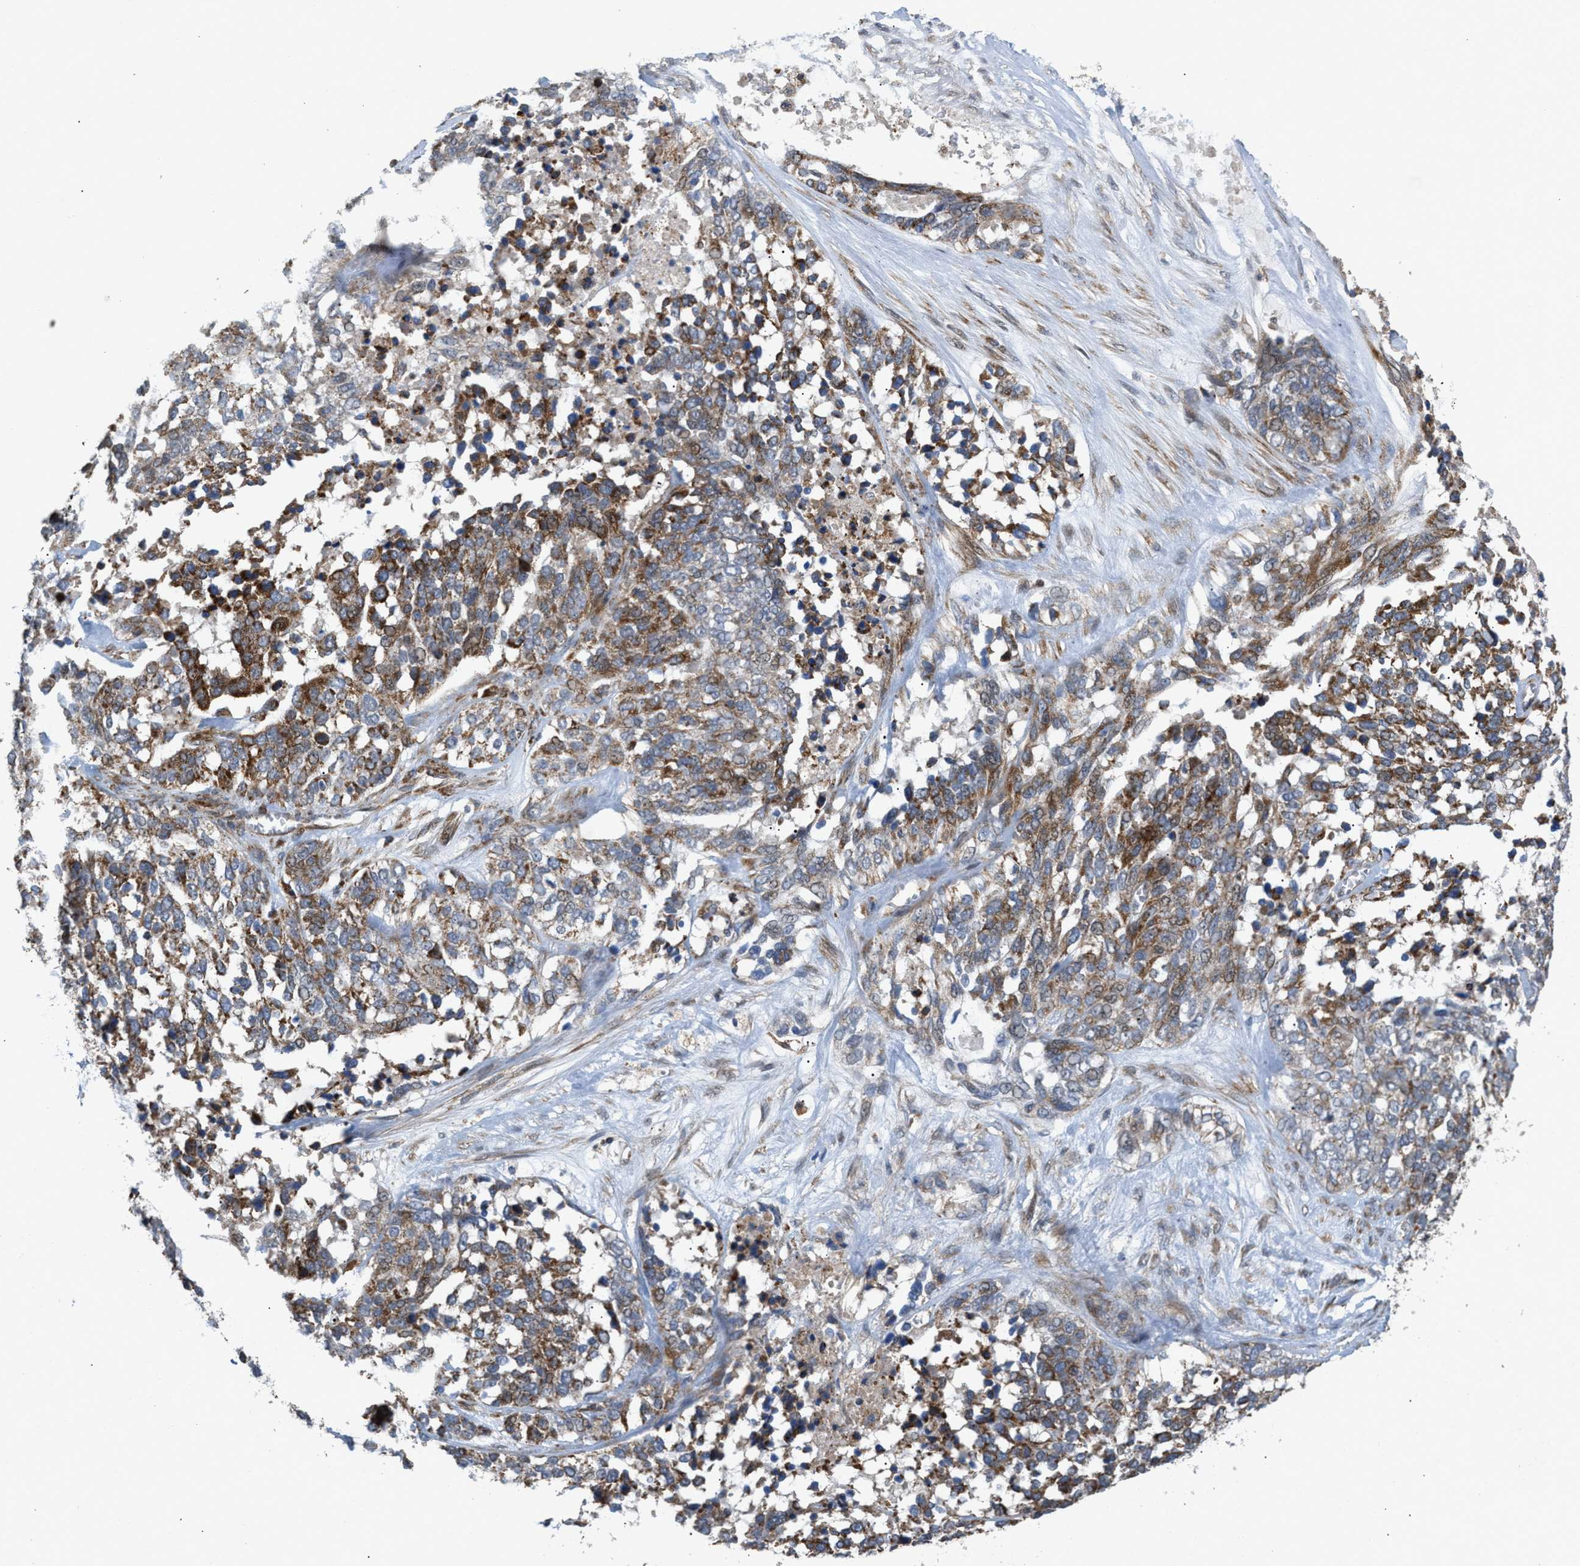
{"staining": {"intensity": "strong", "quantity": ">75%", "location": "cytoplasmic/membranous"}, "tissue": "ovarian cancer", "cell_type": "Tumor cells", "image_type": "cancer", "snomed": [{"axis": "morphology", "description": "Cystadenocarcinoma, serous, NOS"}, {"axis": "topography", "description": "Ovary"}], "caption": "Strong cytoplasmic/membranous protein staining is appreciated in about >75% of tumor cells in ovarian cancer (serous cystadenocarcinoma). The protein is stained brown, and the nuclei are stained in blue (DAB IHC with brightfield microscopy, high magnification).", "gene": "TACO1", "patient": {"sex": "female", "age": 44}}